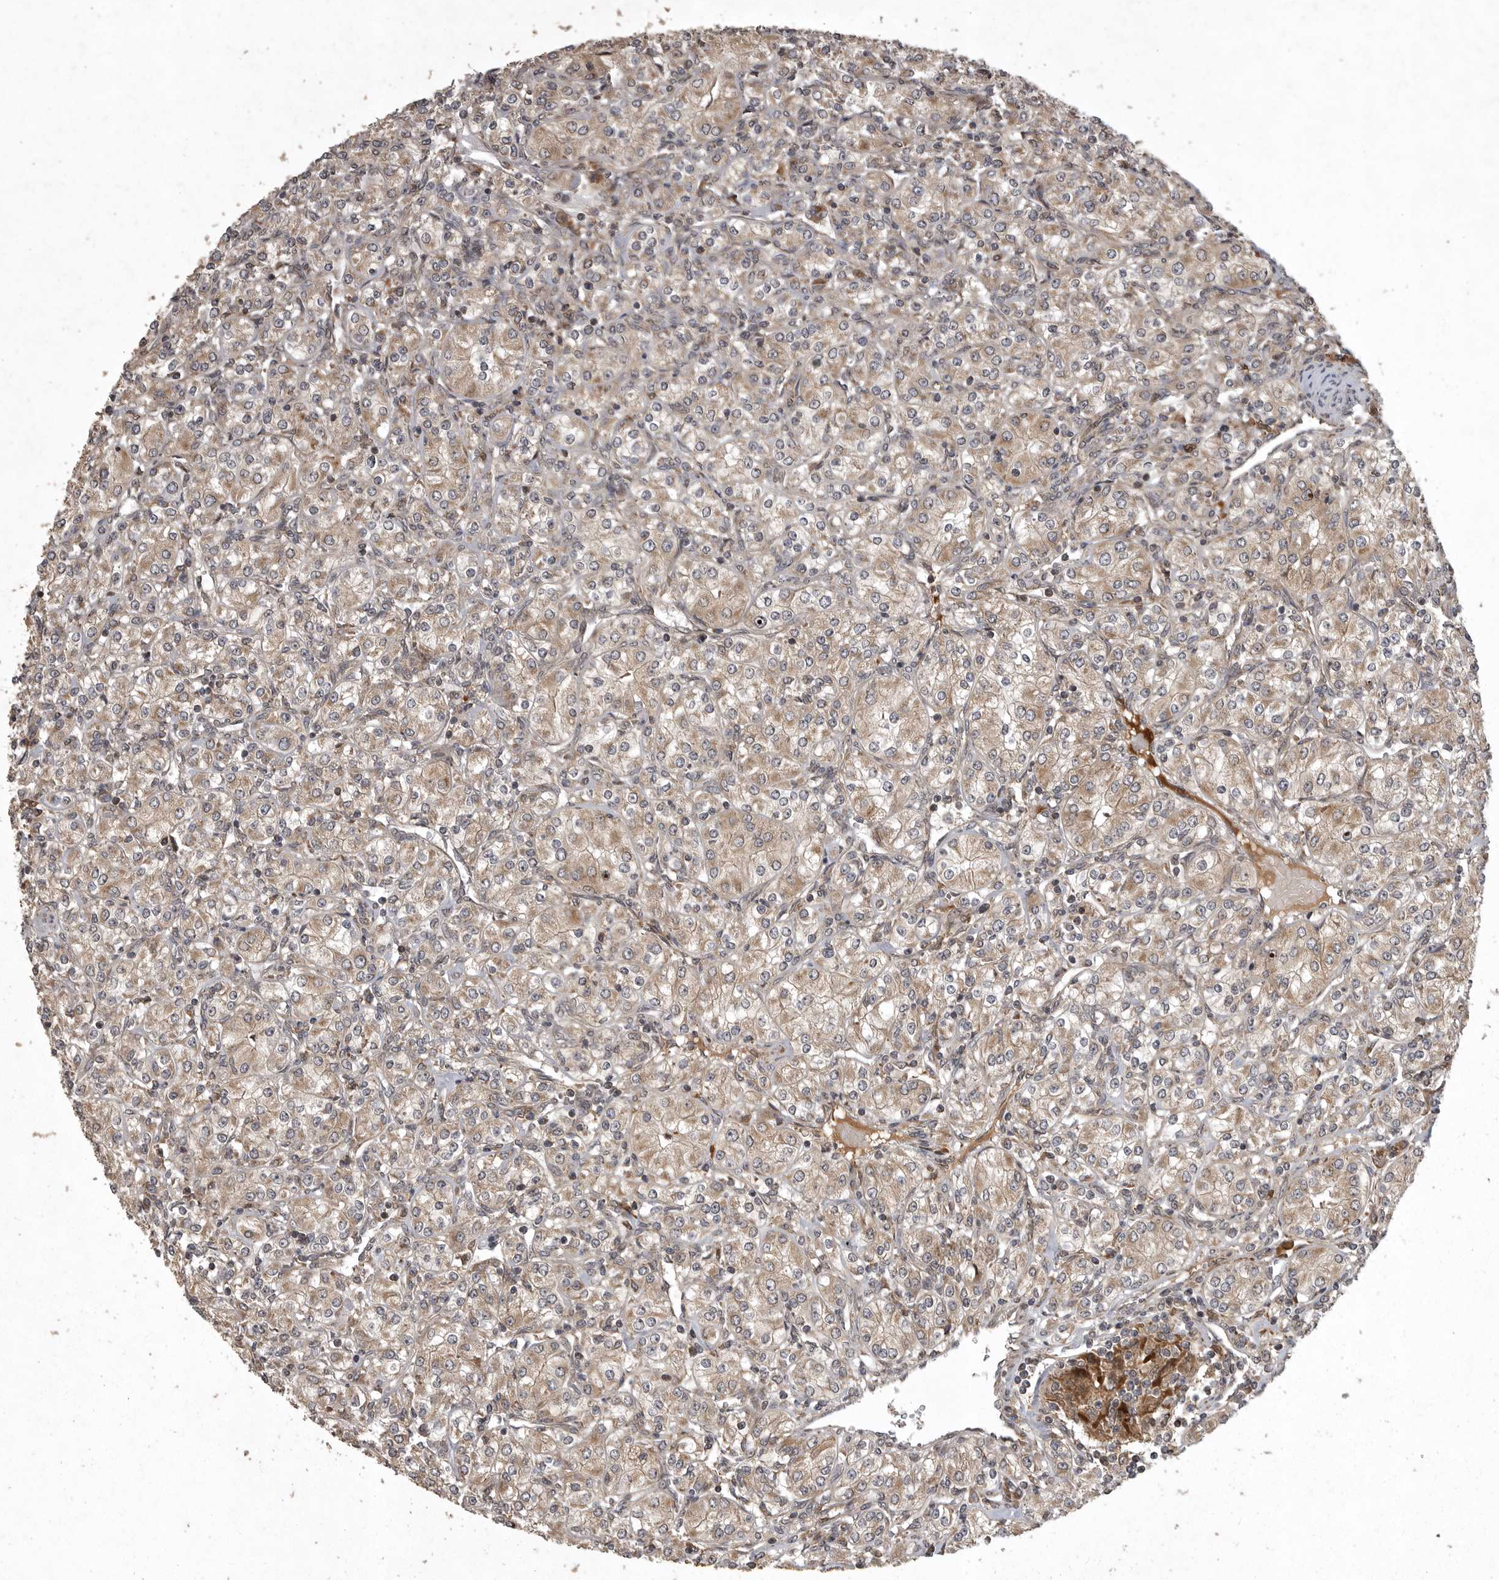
{"staining": {"intensity": "weak", "quantity": ">75%", "location": "cytoplasmic/membranous"}, "tissue": "renal cancer", "cell_type": "Tumor cells", "image_type": "cancer", "snomed": [{"axis": "morphology", "description": "Adenocarcinoma, NOS"}, {"axis": "topography", "description": "Kidney"}], "caption": "Renal cancer (adenocarcinoma) stained with IHC reveals weak cytoplasmic/membranous expression in approximately >75% of tumor cells.", "gene": "GPR31", "patient": {"sex": "male", "age": 77}}